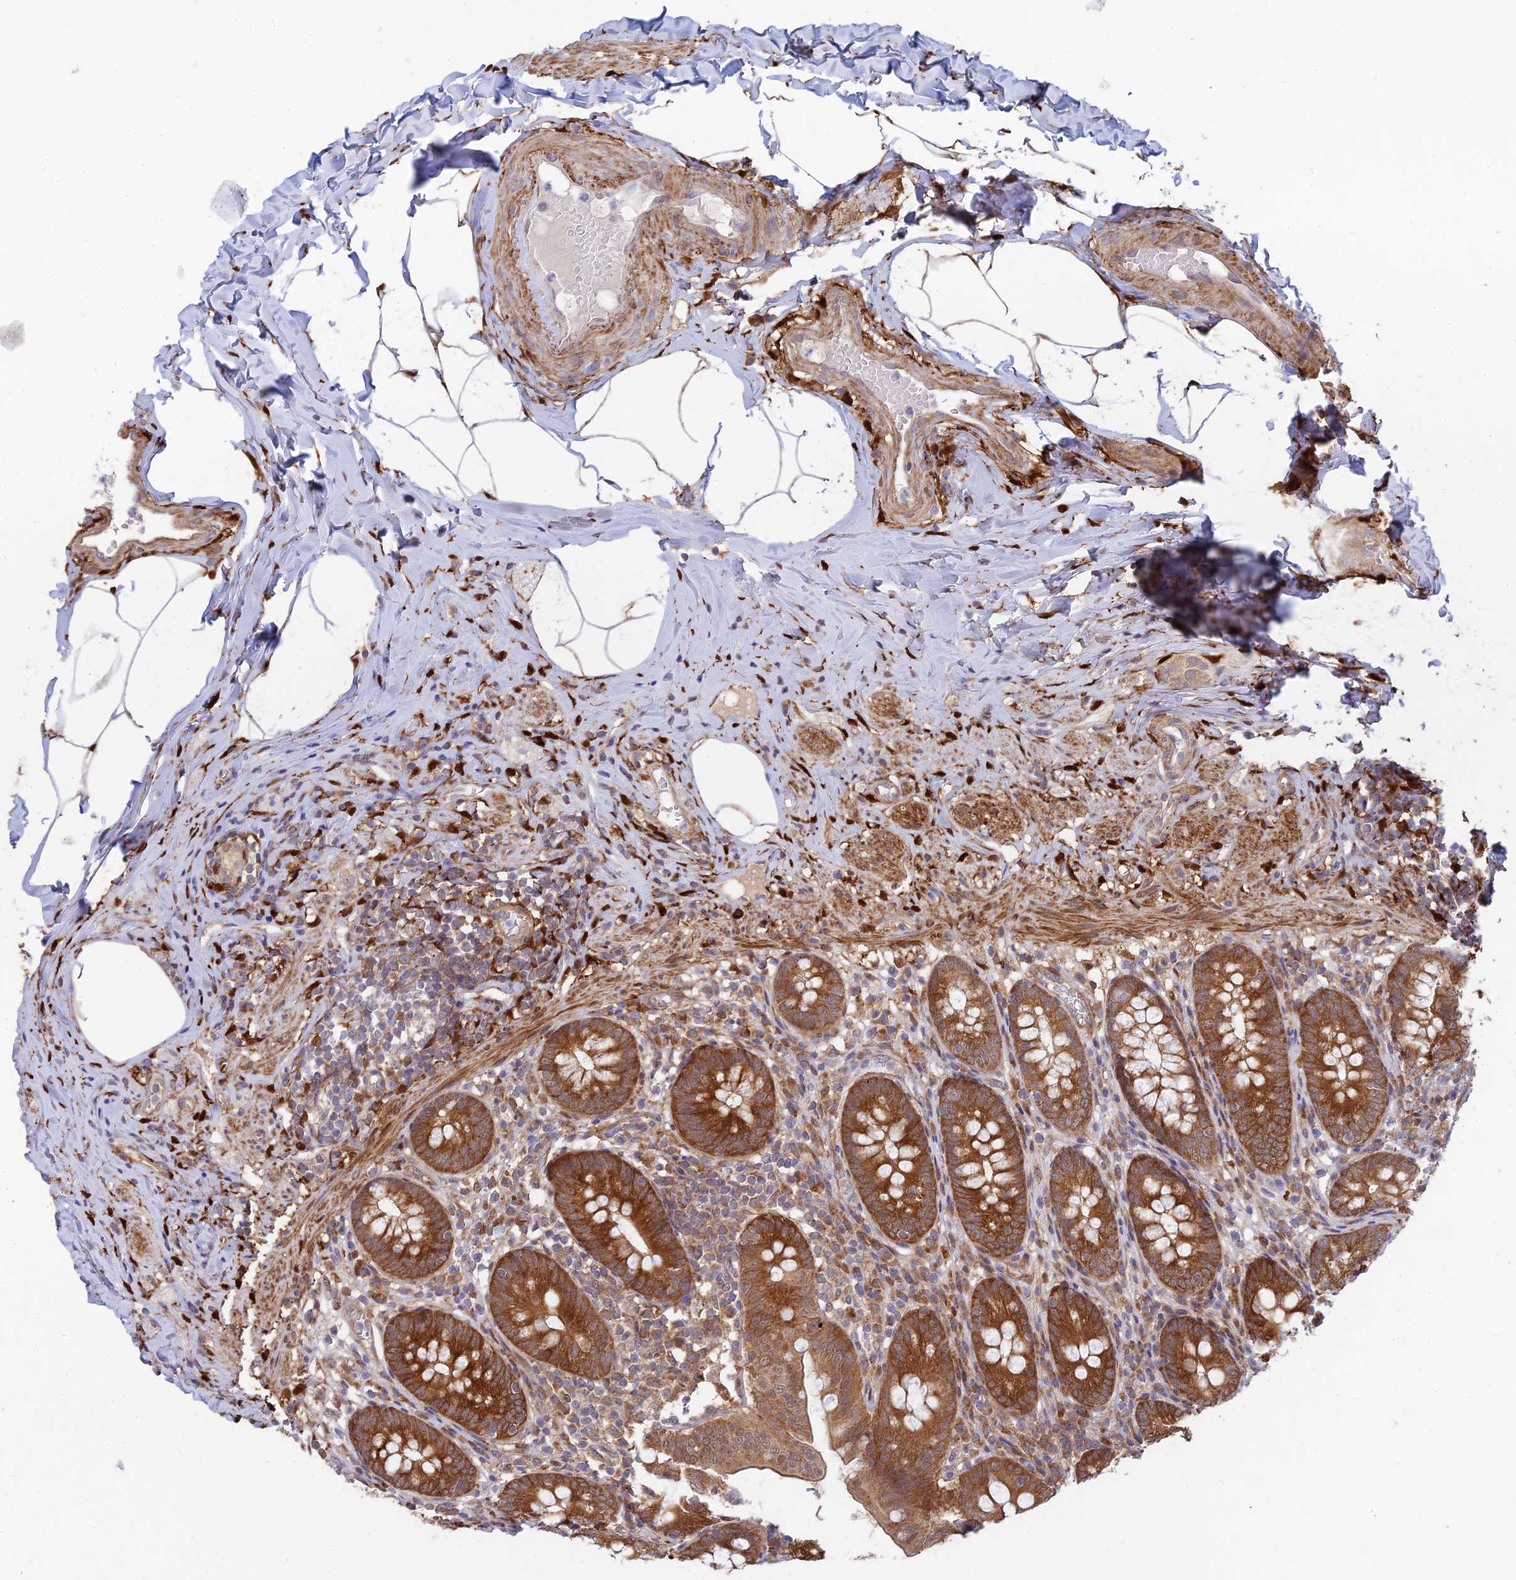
{"staining": {"intensity": "strong", "quantity": ">75%", "location": "cytoplasmic/membranous"}, "tissue": "appendix", "cell_type": "Glandular cells", "image_type": "normal", "snomed": [{"axis": "morphology", "description": "Normal tissue, NOS"}, {"axis": "topography", "description": "Appendix"}], "caption": "This histopathology image reveals immunohistochemistry (IHC) staining of unremarkable human appendix, with high strong cytoplasmic/membranous positivity in about >75% of glandular cells.", "gene": "INCA1", "patient": {"sex": "male", "age": 55}}